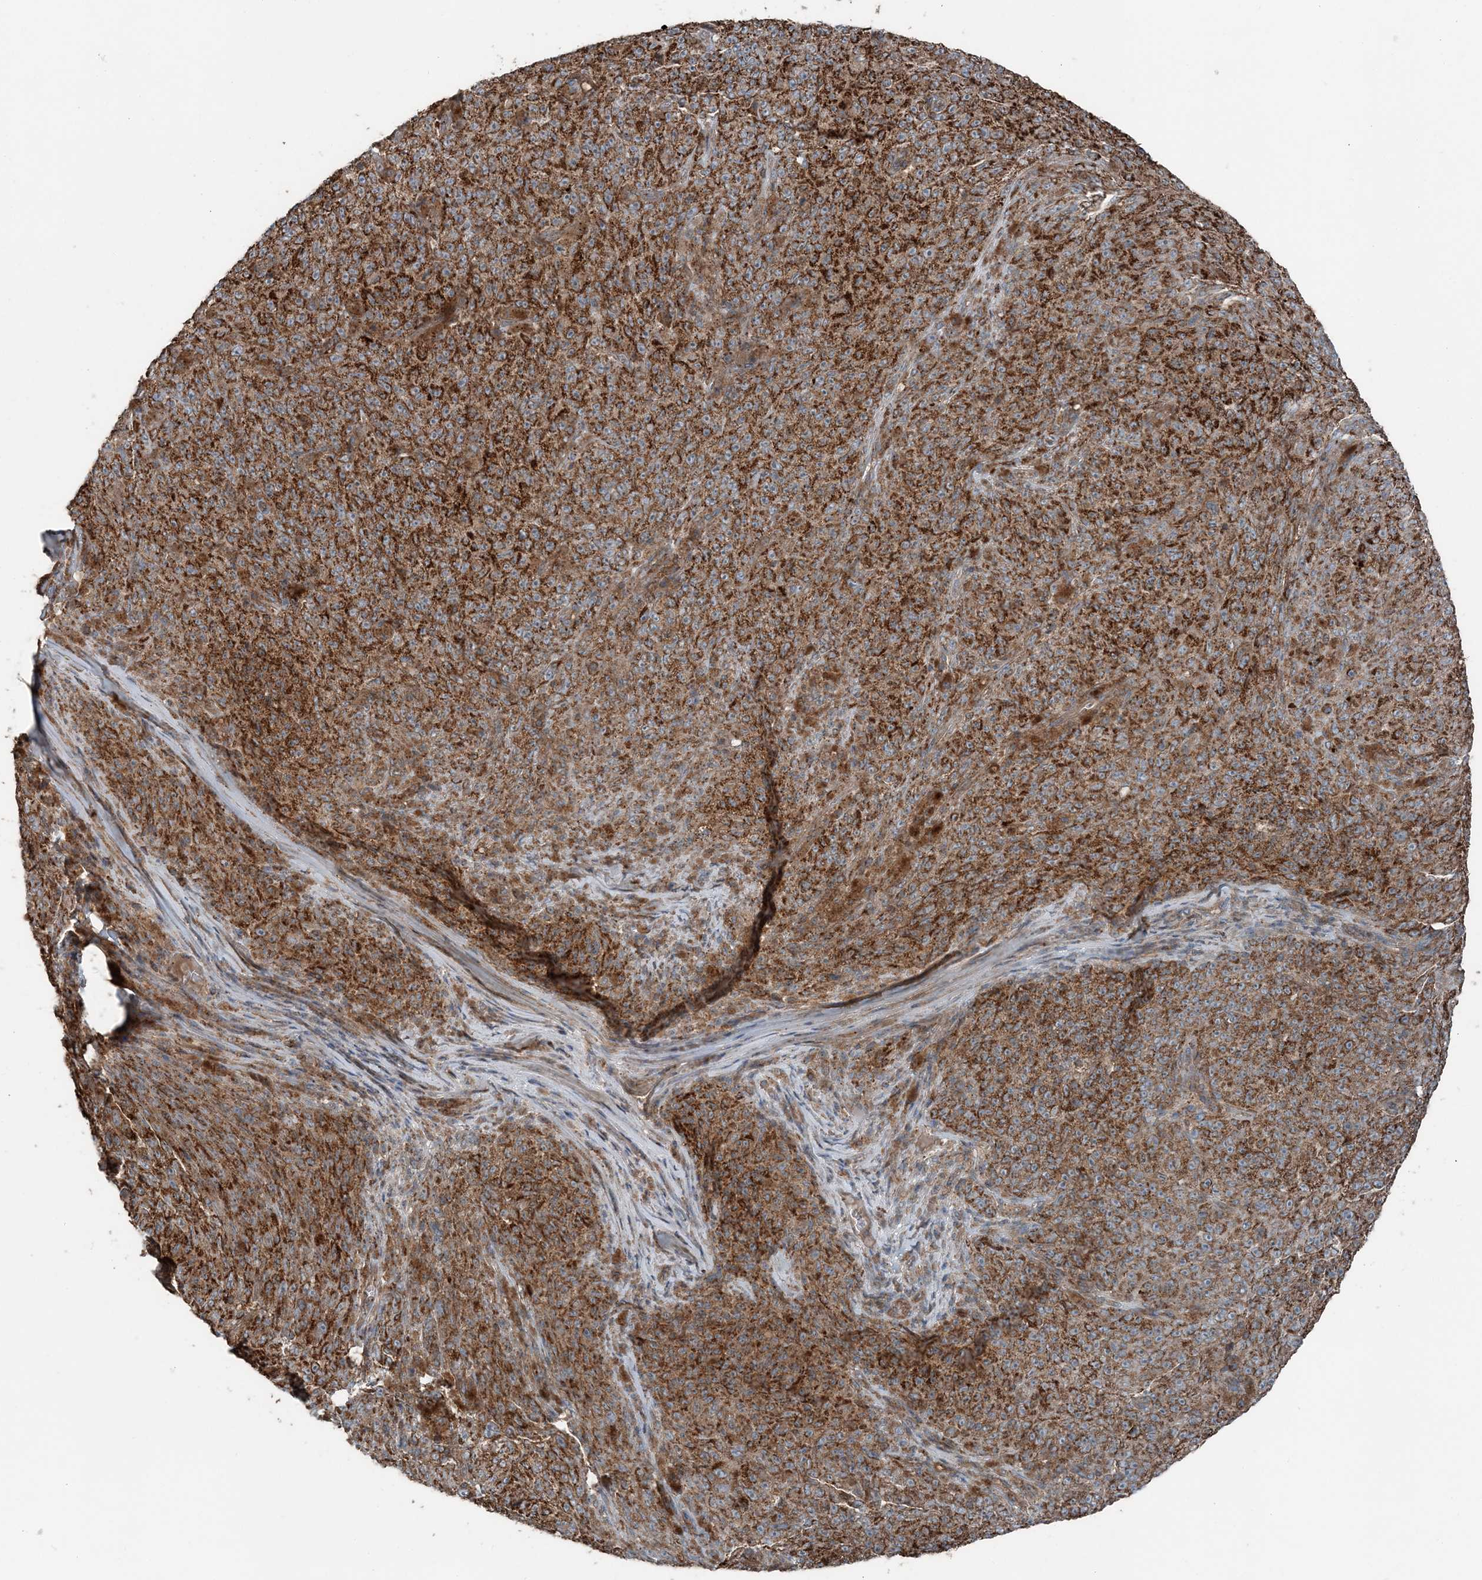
{"staining": {"intensity": "moderate", "quantity": ">75%", "location": "cytoplasmic/membranous"}, "tissue": "melanoma", "cell_type": "Tumor cells", "image_type": "cancer", "snomed": [{"axis": "morphology", "description": "Malignant melanoma, NOS"}, {"axis": "topography", "description": "Skin"}], "caption": "Malignant melanoma was stained to show a protein in brown. There is medium levels of moderate cytoplasmic/membranous positivity in about >75% of tumor cells.", "gene": "KY", "patient": {"sex": "female", "age": 82}}